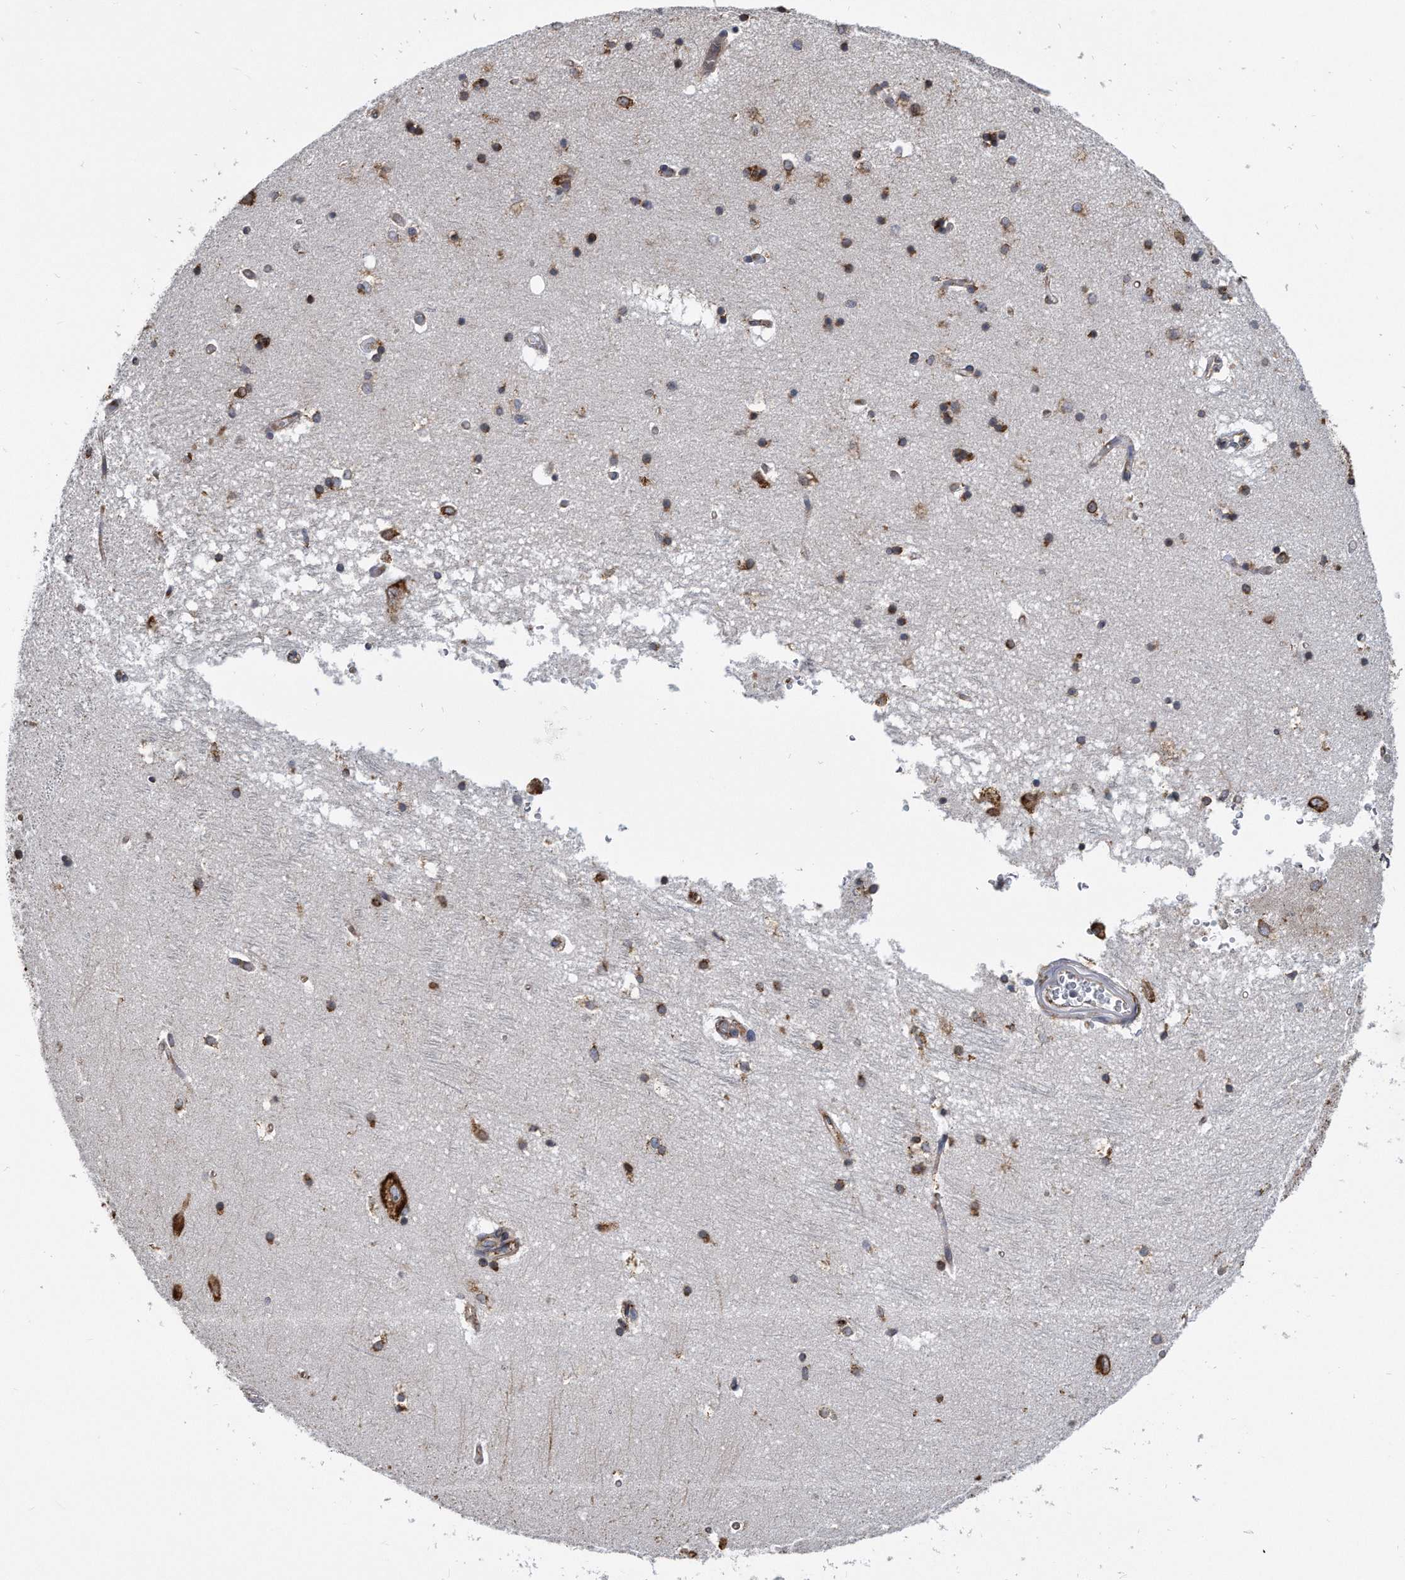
{"staining": {"intensity": "moderate", "quantity": "25%-75%", "location": "cytoplasmic/membranous"}, "tissue": "hippocampus", "cell_type": "Glial cells", "image_type": "normal", "snomed": [{"axis": "morphology", "description": "Normal tissue, NOS"}, {"axis": "topography", "description": "Hippocampus"}], "caption": "Immunohistochemical staining of unremarkable hippocampus reveals 25%-75% levels of moderate cytoplasmic/membranous protein positivity in about 25%-75% of glial cells. (Stains: DAB in brown, nuclei in blue, Microscopy: brightfield microscopy at high magnification).", "gene": "CCDC47", "patient": {"sex": "male", "age": 45}}